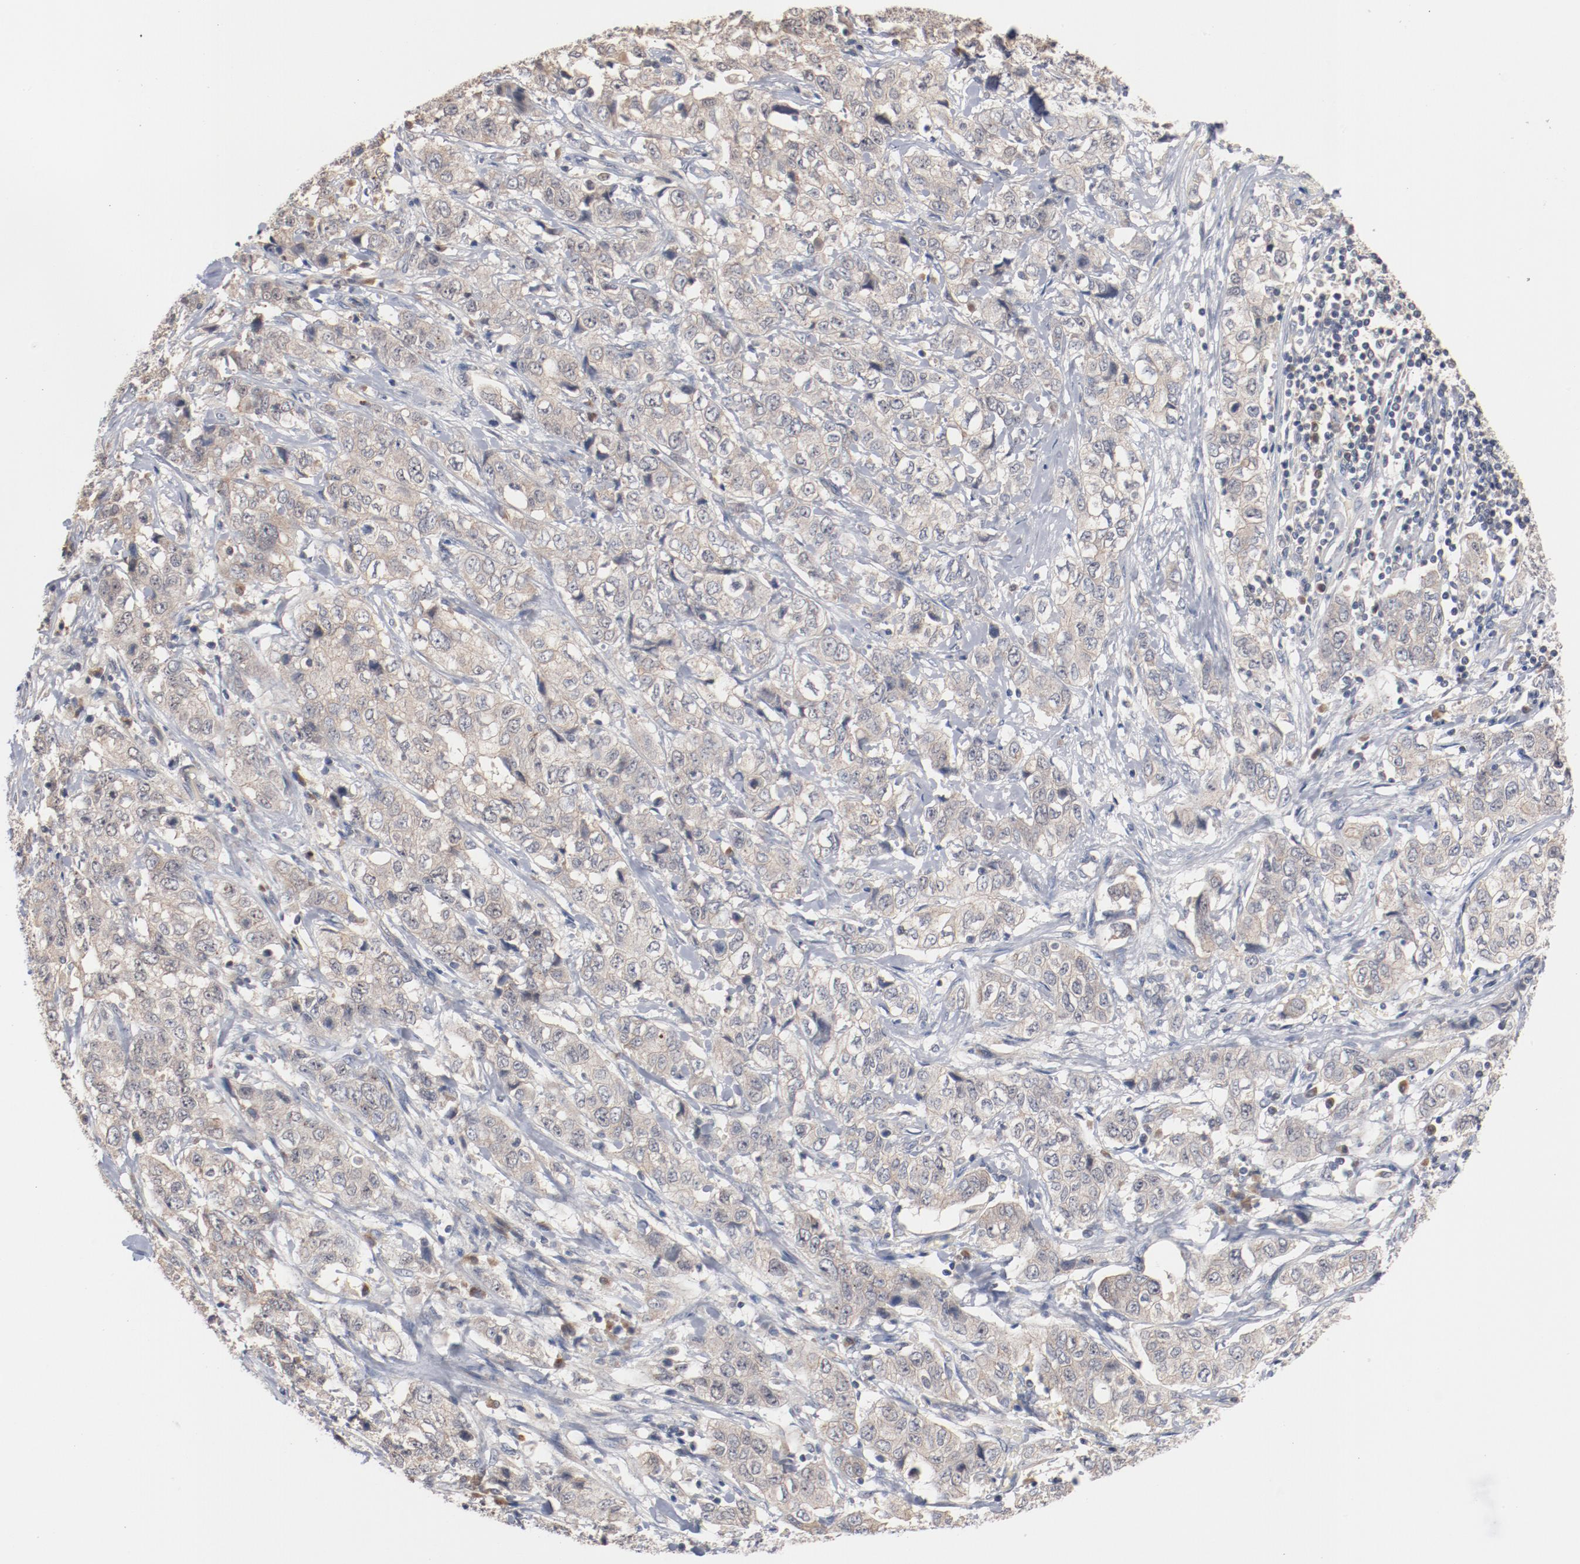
{"staining": {"intensity": "weak", "quantity": ">75%", "location": "cytoplasmic/membranous"}, "tissue": "stomach cancer", "cell_type": "Tumor cells", "image_type": "cancer", "snomed": [{"axis": "morphology", "description": "Adenocarcinoma, NOS"}, {"axis": "topography", "description": "Stomach"}], "caption": "The image shows a brown stain indicating the presence of a protein in the cytoplasmic/membranous of tumor cells in stomach adenocarcinoma. The staining was performed using DAB (3,3'-diaminobenzidine), with brown indicating positive protein expression. Nuclei are stained blue with hematoxylin.", "gene": "RNASE11", "patient": {"sex": "male", "age": 48}}